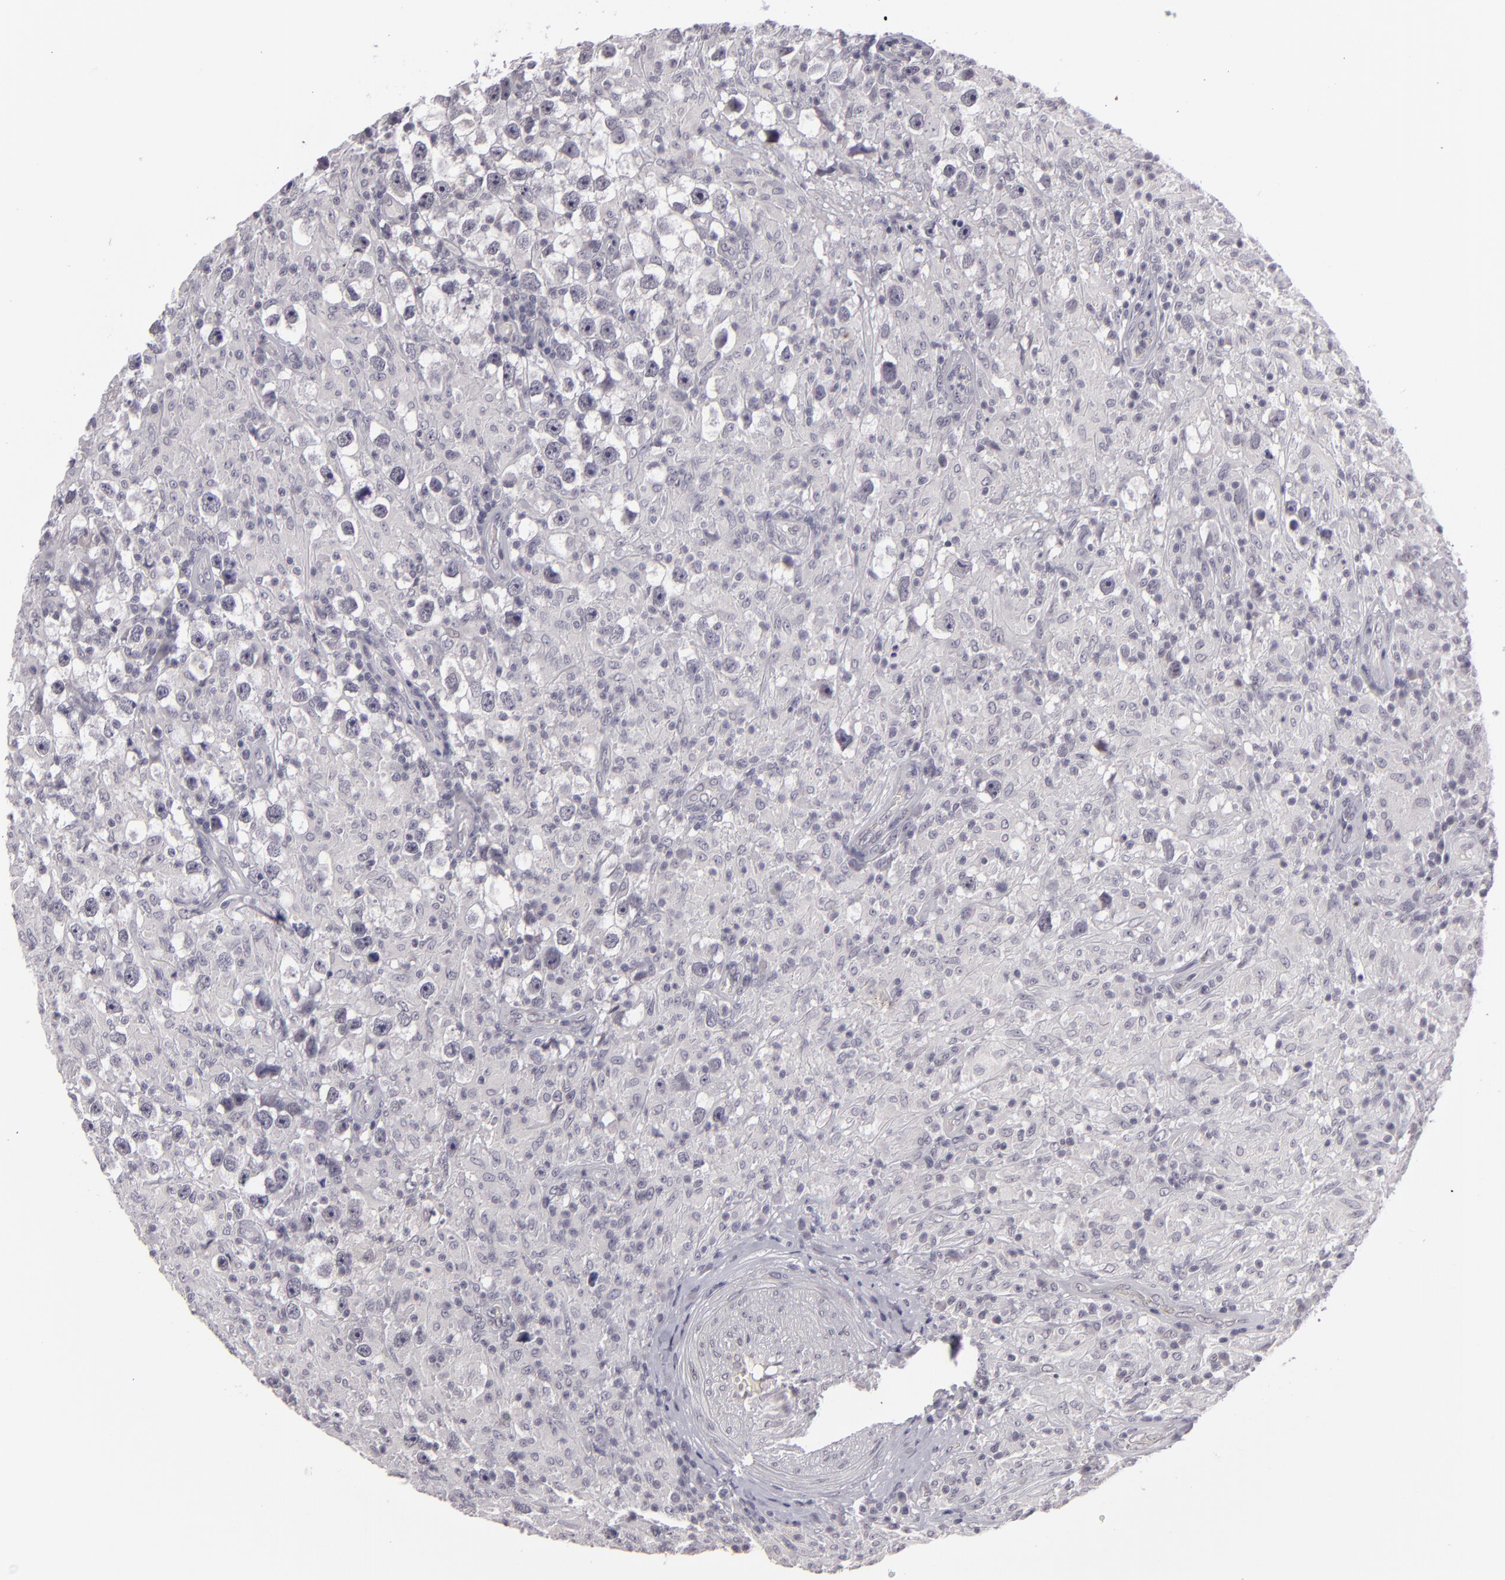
{"staining": {"intensity": "negative", "quantity": "none", "location": "none"}, "tissue": "testis cancer", "cell_type": "Tumor cells", "image_type": "cancer", "snomed": [{"axis": "morphology", "description": "Seminoma, NOS"}, {"axis": "topography", "description": "Testis"}], "caption": "Immunohistochemistry (IHC) histopathology image of neoplastic tissue: testis seminoma stained with DAB demonstrates no significant protein expression in tumor cells.", "gene": "ZNF205", "patient": {"sex": "male", "age": 34}}